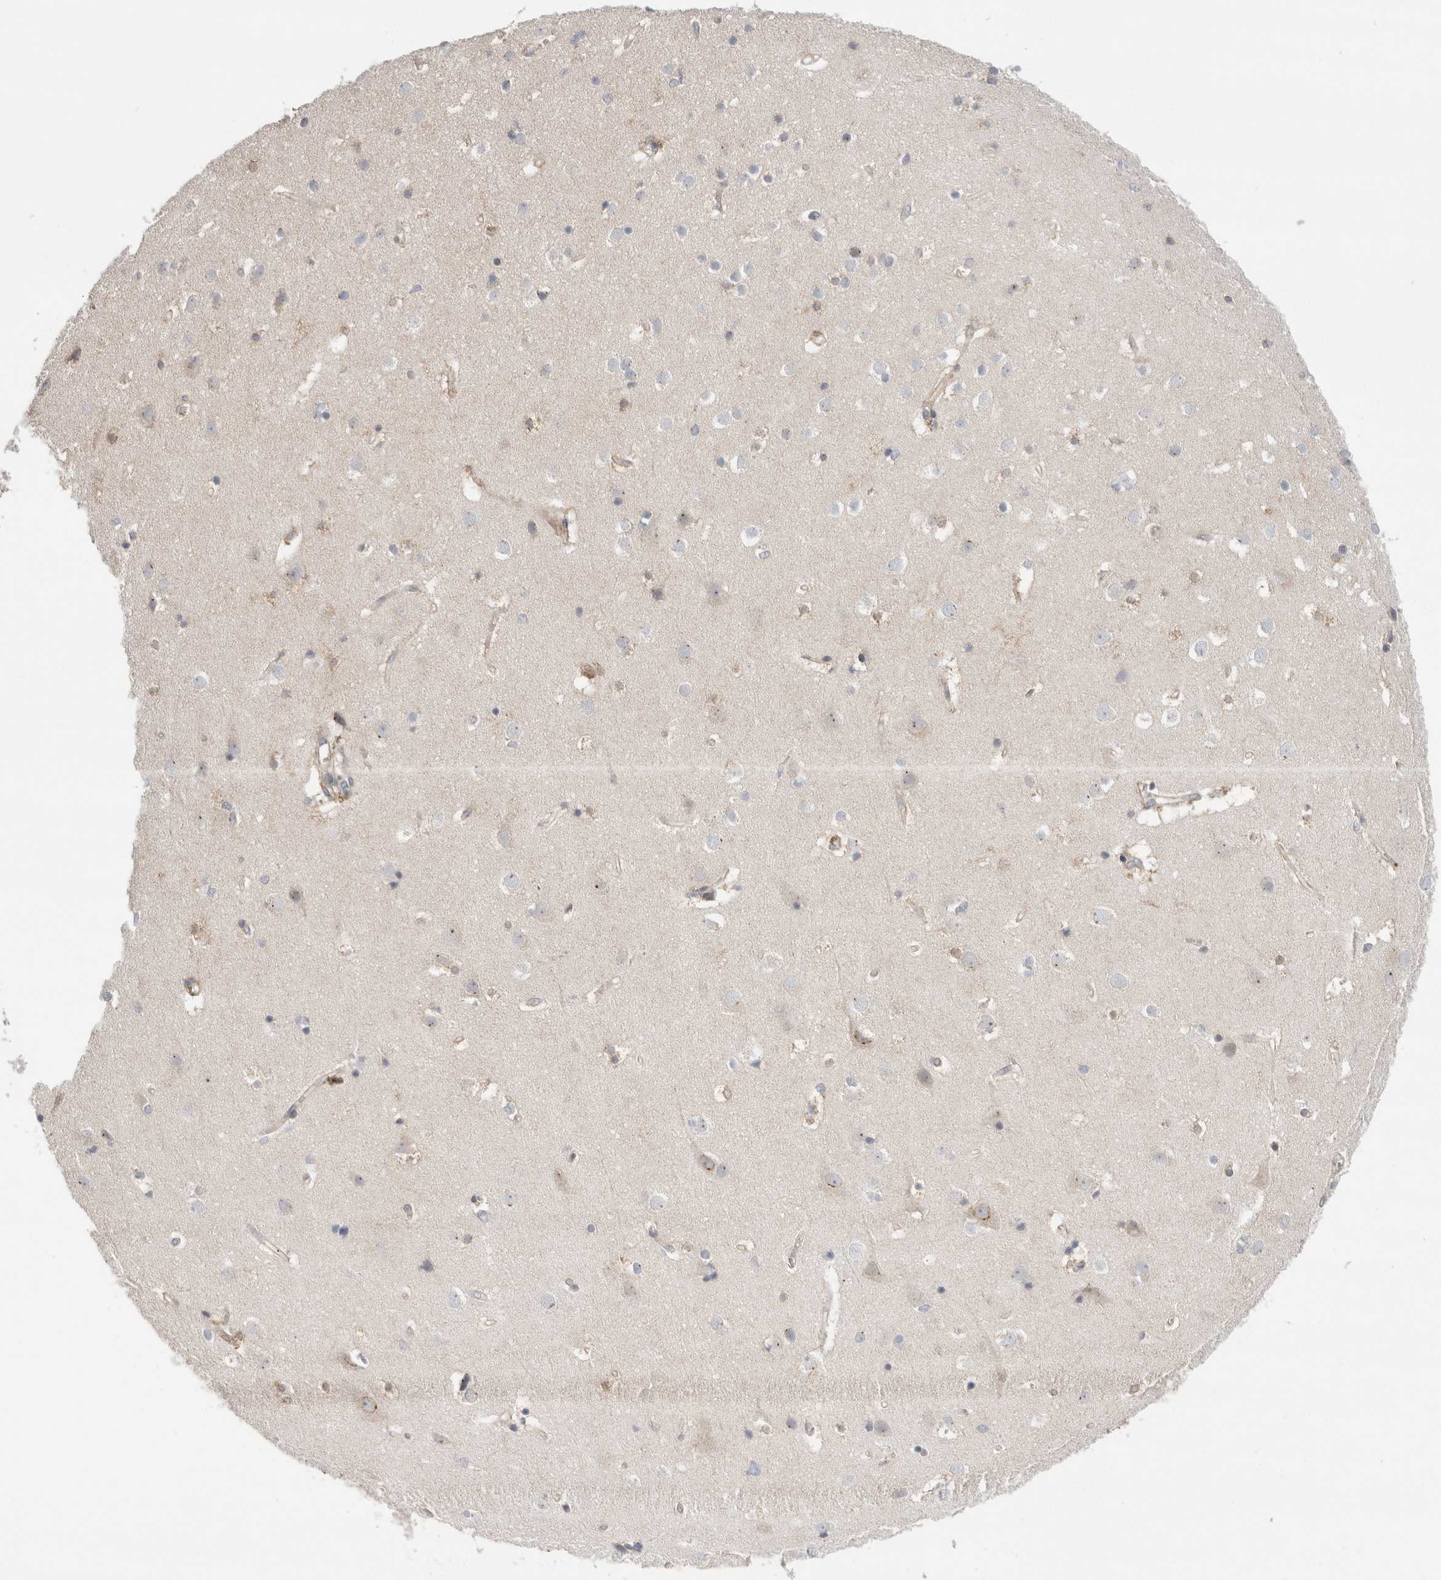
{"staining": {"intensity": "weak", "quantity": "25%-75%", "location": "cytoplasmic/membranous"}, "tissue": "cerebral cortex", "cell_type": "Endothelial cells", "image_type": "normal", "snomed": [{"axis": "morphology", "description": "Normal tissue, NOS"}, {"axis": "topography", "description": "Cerebral cortex"}], "caption": "About 25%-75% of endothelial cells in normal human cerebral cortex demonstrate weak cytoplasmic/membranous protein expression as visualized by brown immunohistochemical staining.", "gene": "SYTL5", "patient": {"sex": "male", "age": 54}}